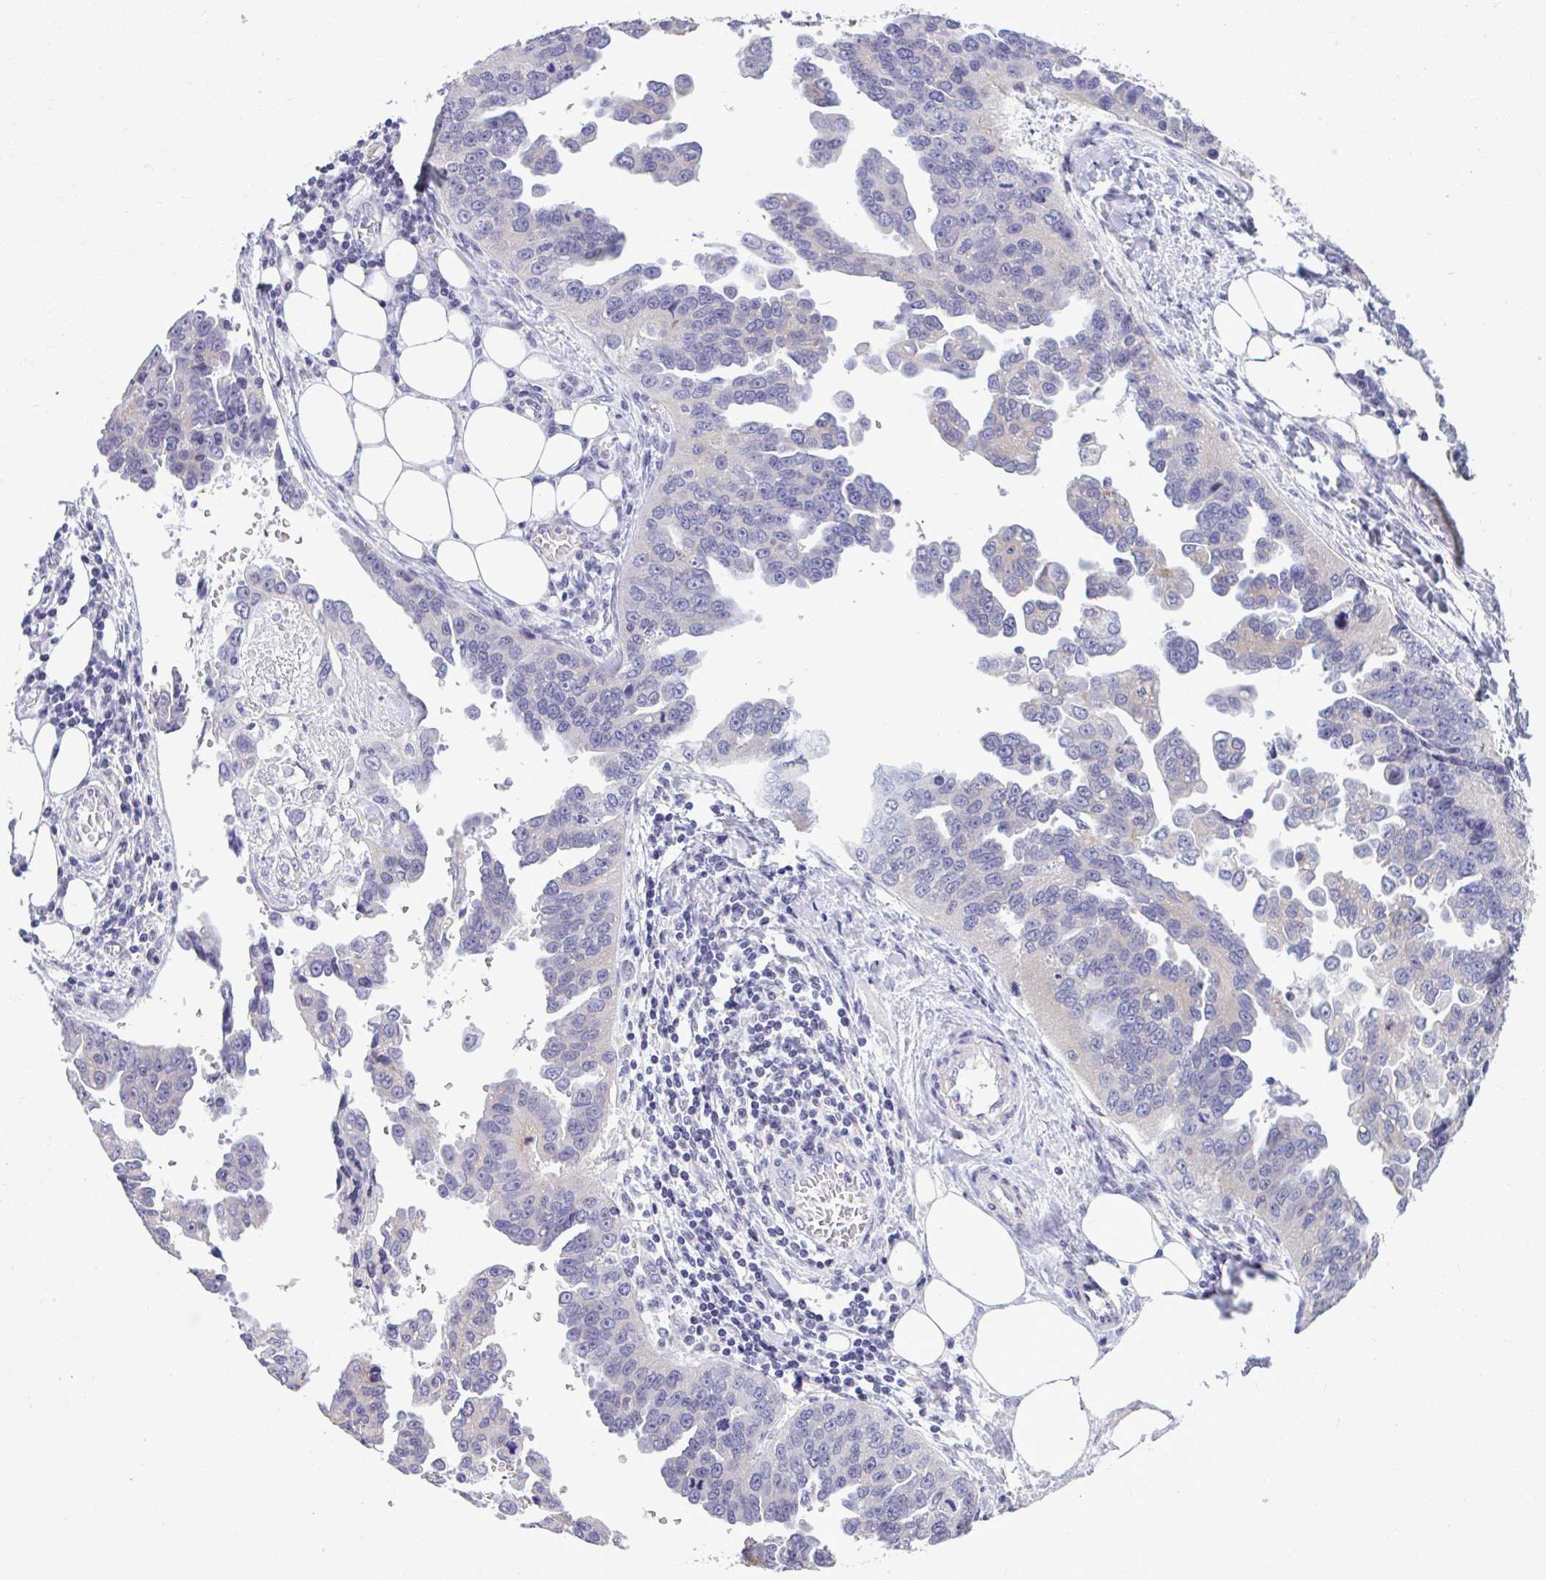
{"staining": {"intensity": "negative", "quantity": "none", "location": "none"}, "tissue": "ovarian cancer", "cell_type": "Tumor cells", "image_type": "cancer", "snomed": [{"axis": "morphology", "description": "Cystadenocarcinoma, serous, NOS"}, {"axis": "topography", "description": "Ovary"}], "caption": "Image shows no significant protein expression in tumor cells of ovarian cancer.", "gene": "PIGK", "patient": {"sex": "female", "age": 75}}